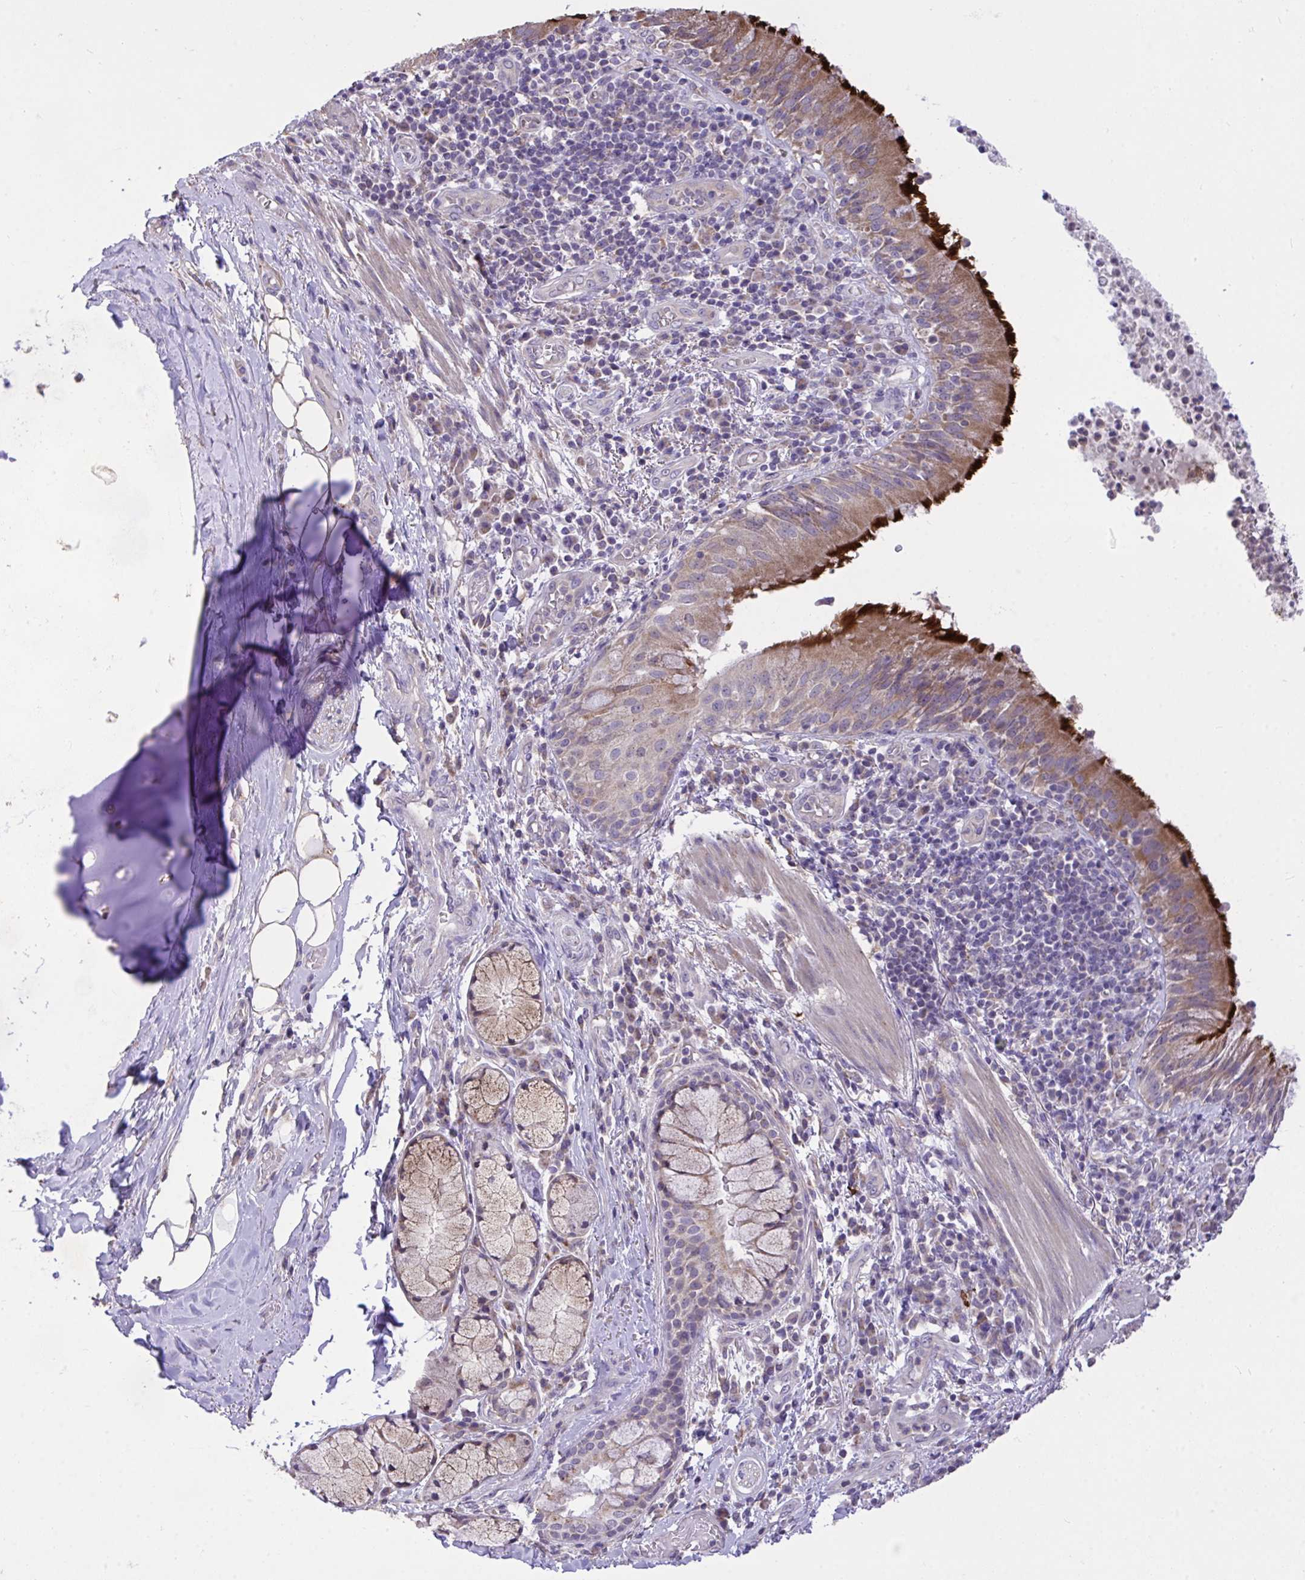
{"staining": {"intensity": "strong", "quantity": "<25%", "location": "cytoplasmic/membranous"}, "tissue": "bronchus", "cell_type": "Respiratory epithelial cells", "image_type": "normal", "snomed": [{"axis": "morphology", "description": "Normal tissue, NOS"}, {"axis": "topography", "description": "Cartilage tissue"}, {"axis": "topography", "description": "Bronchus"}], "caption": "This photomicrograph demonstrates normal bronchus stained with immunohistochemistry (IHC) to label a protein in brown. The cytoplasmic/membranous of respiratory epithelial cells show strong positivity for the protein. Nuclei are counter-stained blue.", "gene": "MPC2", "patient": {"sex": "male", "age": 56}}